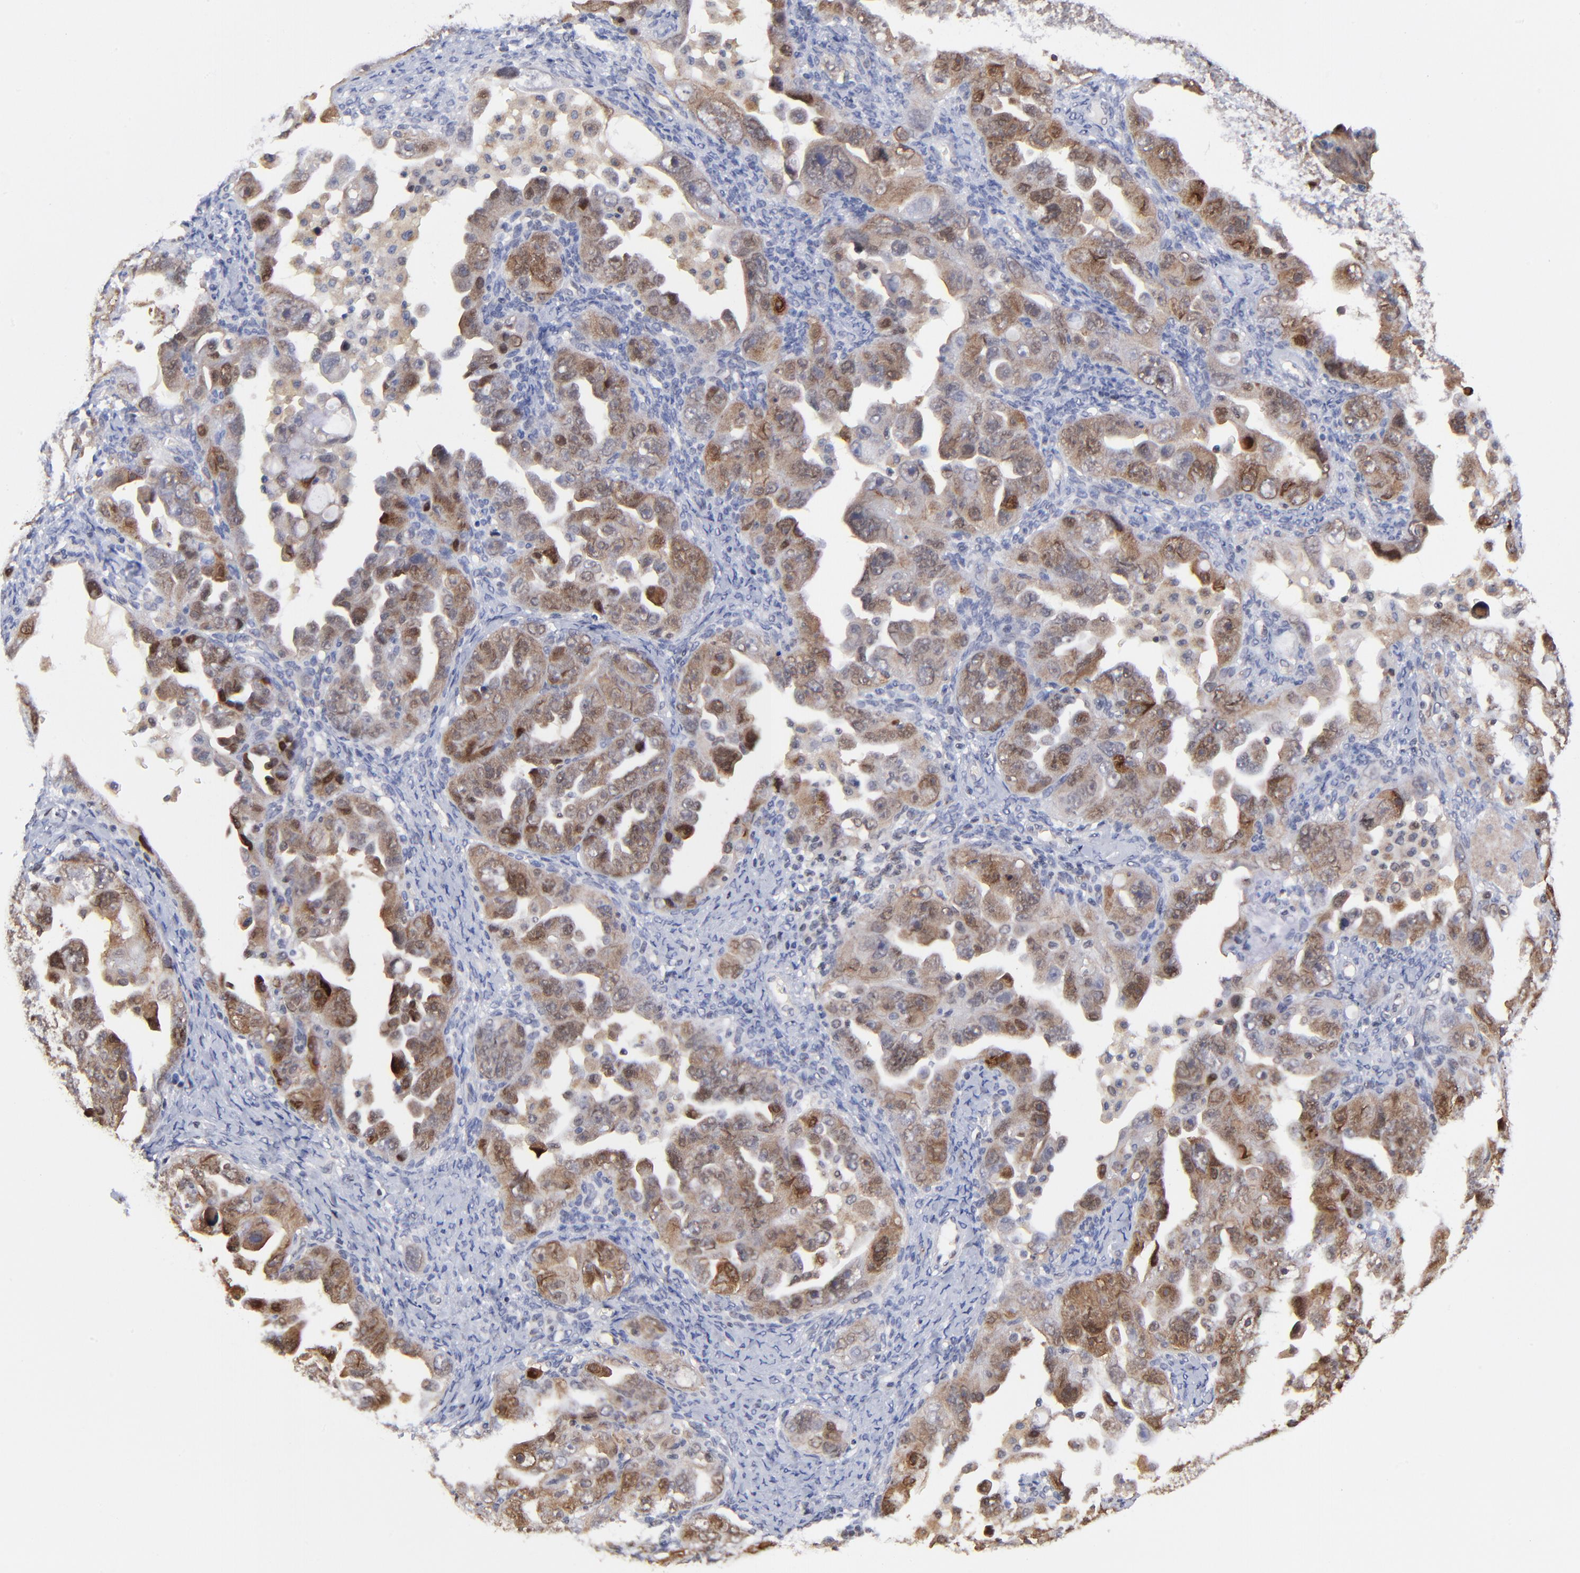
{"staining": {"intensity": "moderate", "quantity": ">75%", "location": "cytoplasmic/membranous,nuclear"}, "tissue": "ovarian cancer", "cell_type": "Tumor cells", "image_type": "cancer", "snomed": [{"axis": "morphology", "description": "Cystadenocarcinoma, serous, NOS"}, {"axis": "topography", "description": "Ovary"}], "caption": "Immunohistochemical staining of ovarian cancer (serous cystadenocarcinoma) shows medium levels of moderate cytoplasmic/membranous and nuclear staining in approximately >75% of tumor cells.", "gene": "DCTPP1", "patient": {"sex": "female", "age": 66}}